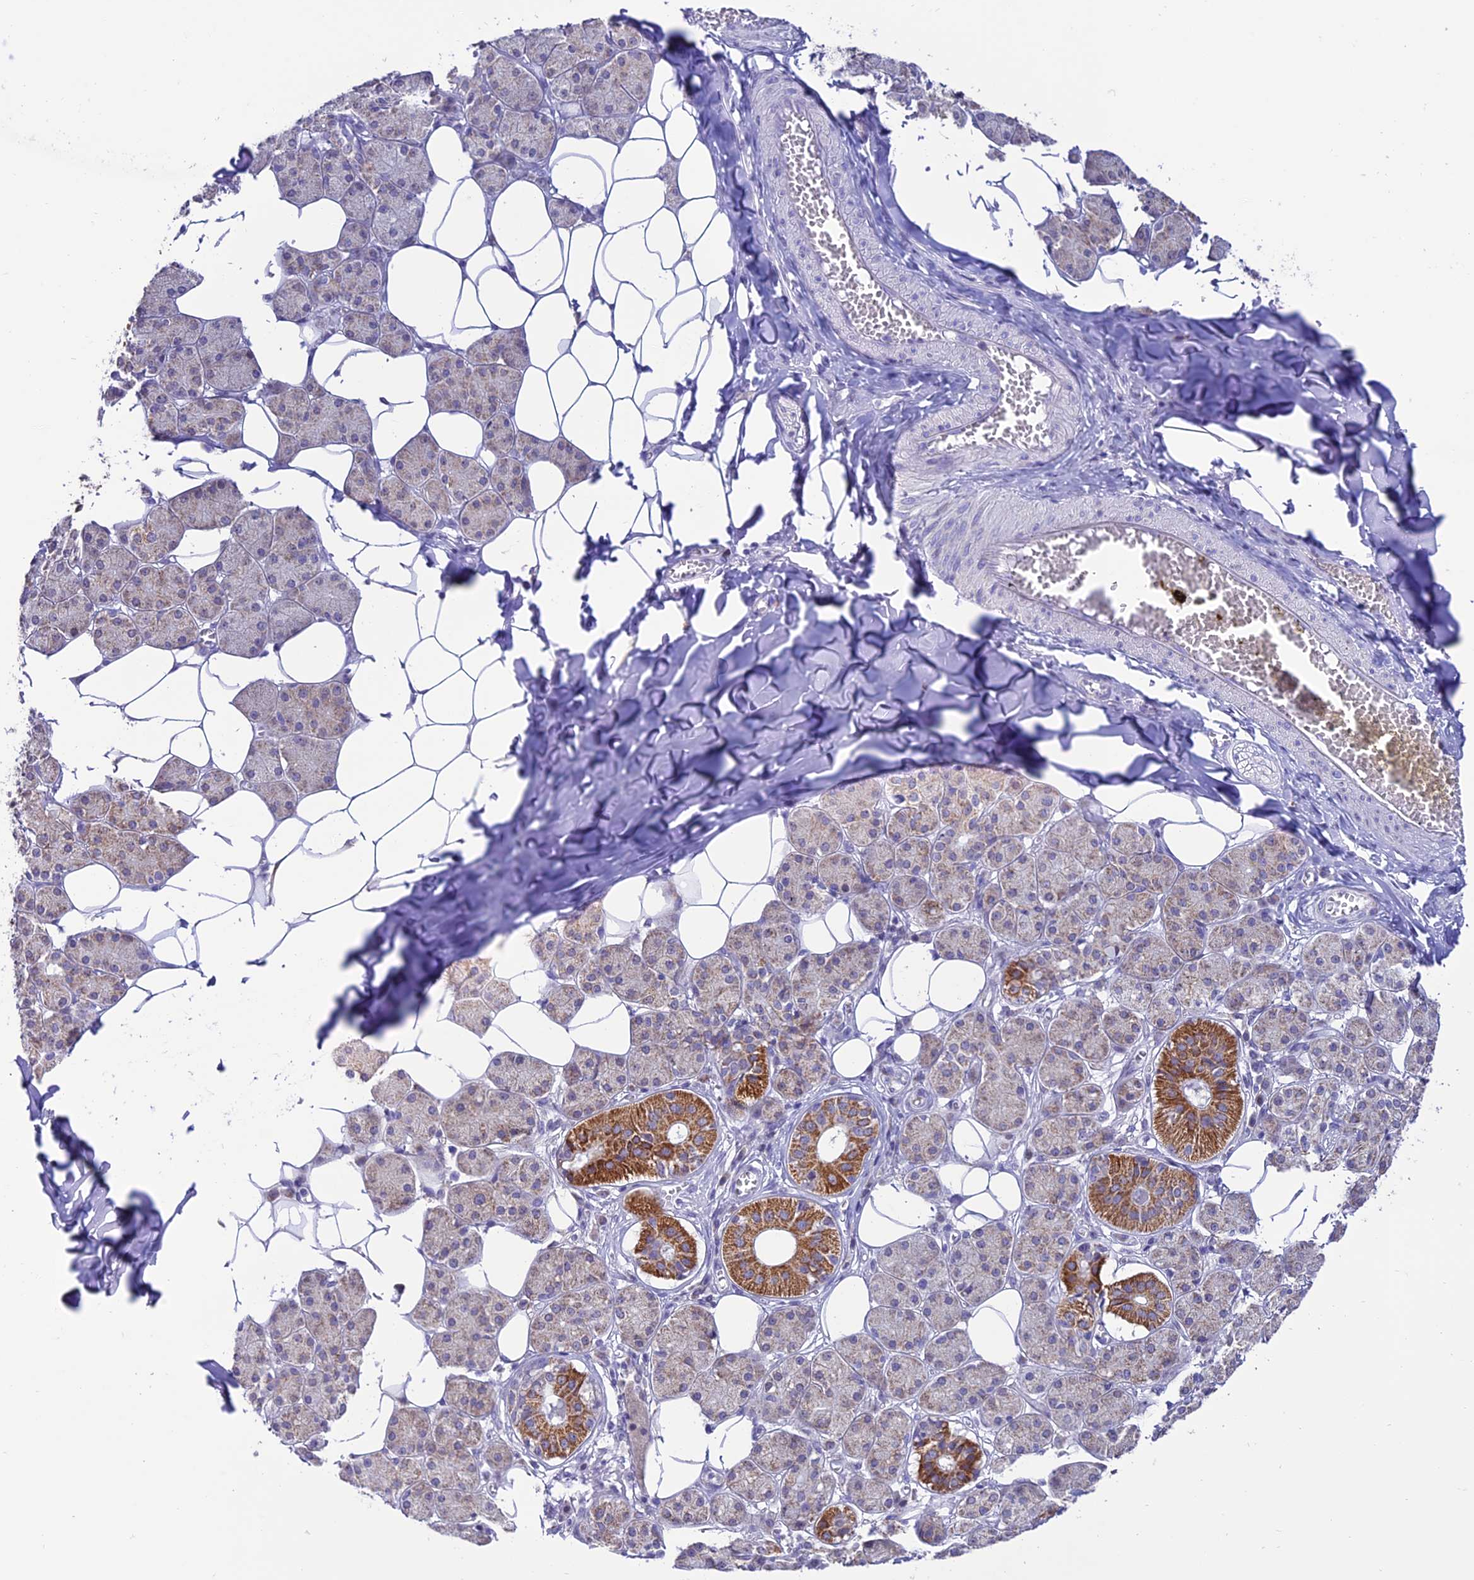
{"staining": {"intensity": "moderate", "quantity": "25%-75%", "location": "cytoplasmic/membranous"}, "tissue": "salivary gland", "cell_type": "Glandular cells", "image_type": "normal", "snomed": [{"axis": "morphology", "description": "Normal tissue, NOS"}, {"axis": "topography", "description": "Salivary gland"}], "caption": "IHC (DAB) staining of normal human salivary gland shows moderate cytoplasmic/membranous protein positivity in about 25%-75% of glandular cells.", "gene": "SLC10A1", "patient": {"sex": "female", "age": 33}}